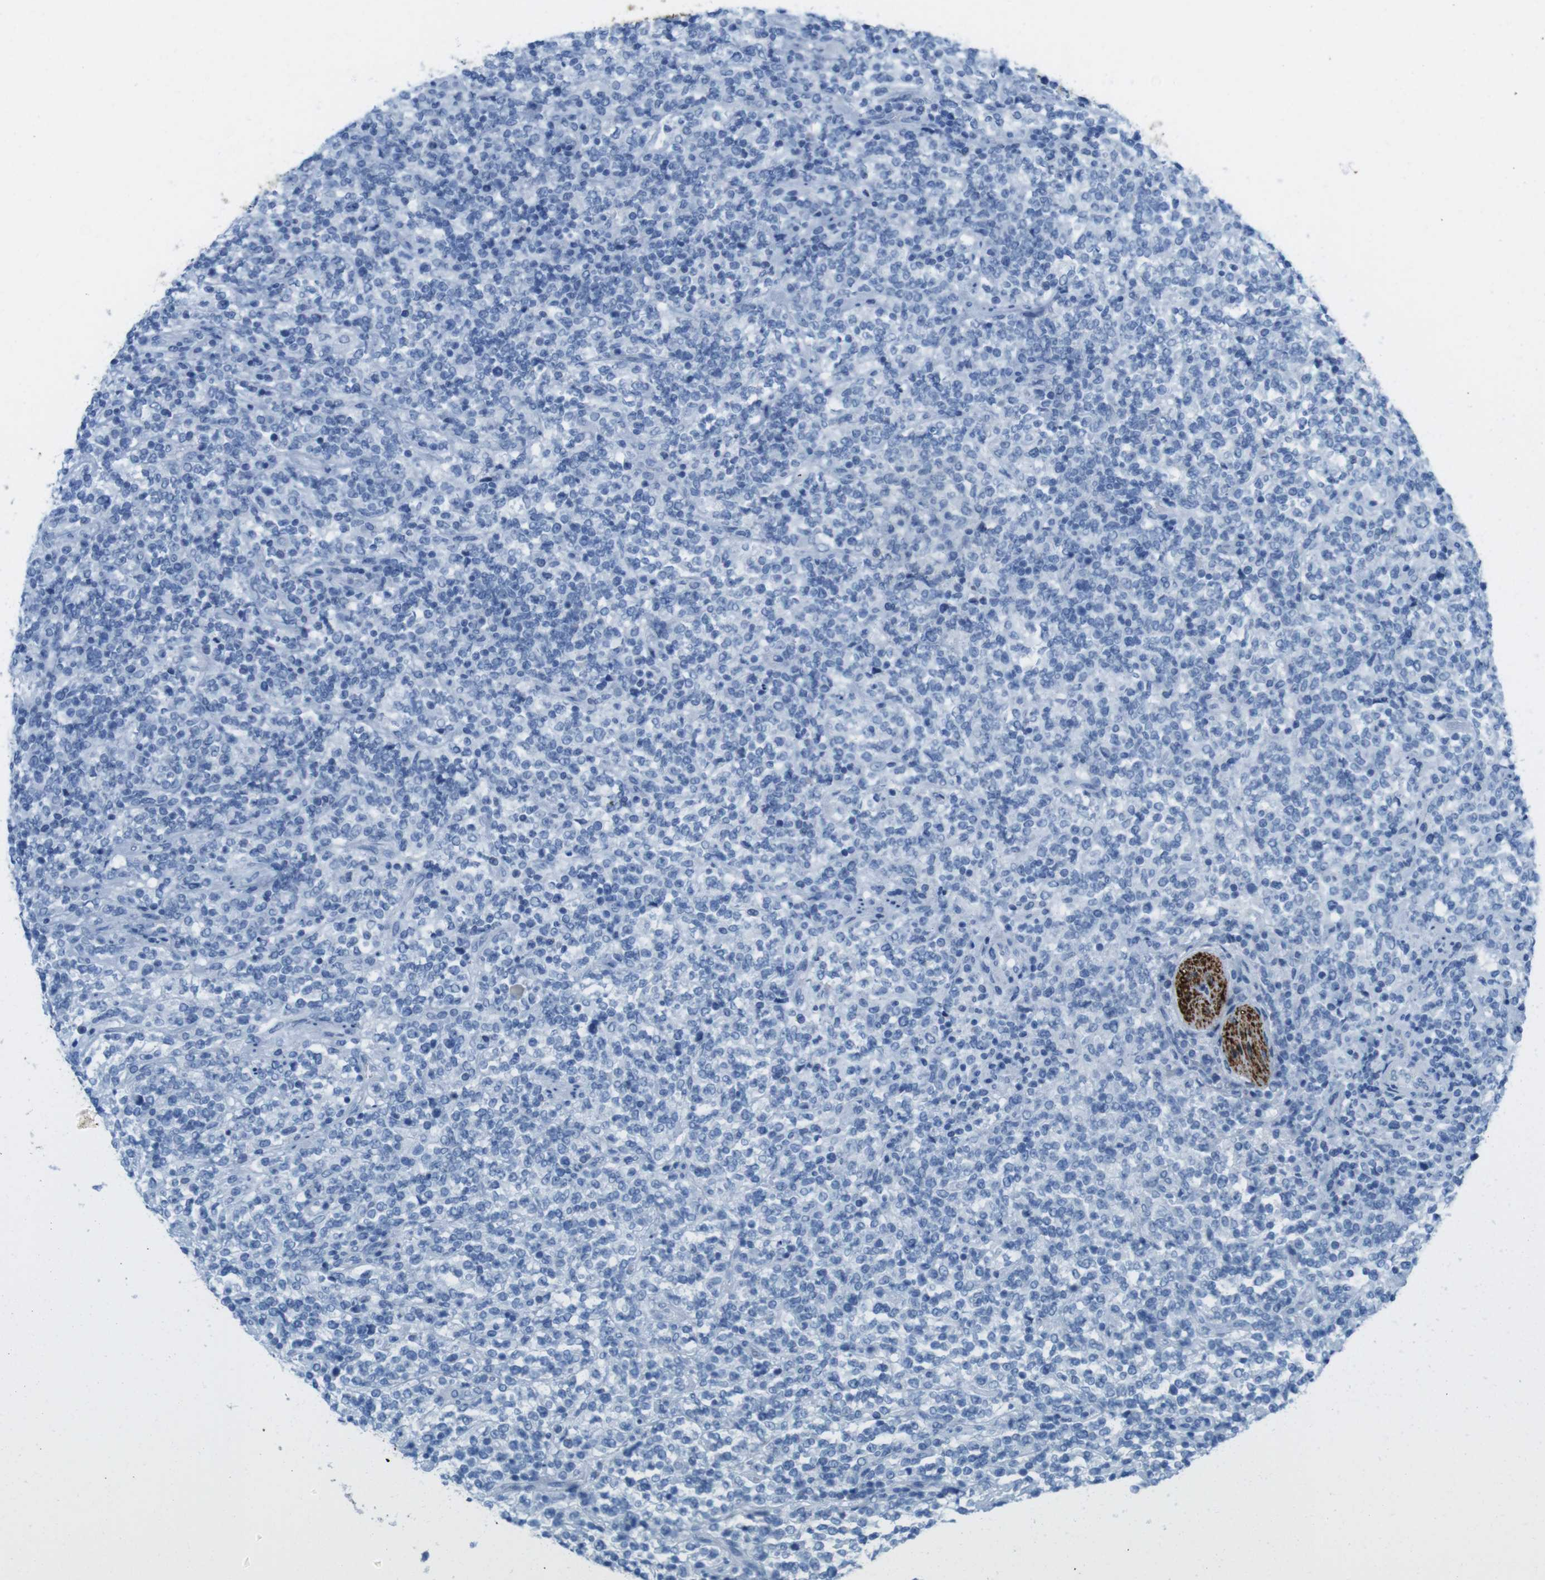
{"staining": {"intensity": "negative", "quantity": "none", "location": "none"}, "tissue": "lymphoma", "cell_type": "Tumor cells", "image_type": "cancer", "snomed": [{"axis": "morphology", "description": "Malignant lymphoma, non-Hodgkin's type, High grade"}, {"axis": "topography", "description": "Soft tissue"}], "caption": "The immunohistochemistry histopathology image has no significant positivity in tumor cells of high-grade malignant lymphoma, non-Hodgkin's type tissue.", "gene": "GAP43", "patient": {"sex": "male", "age": 18}}